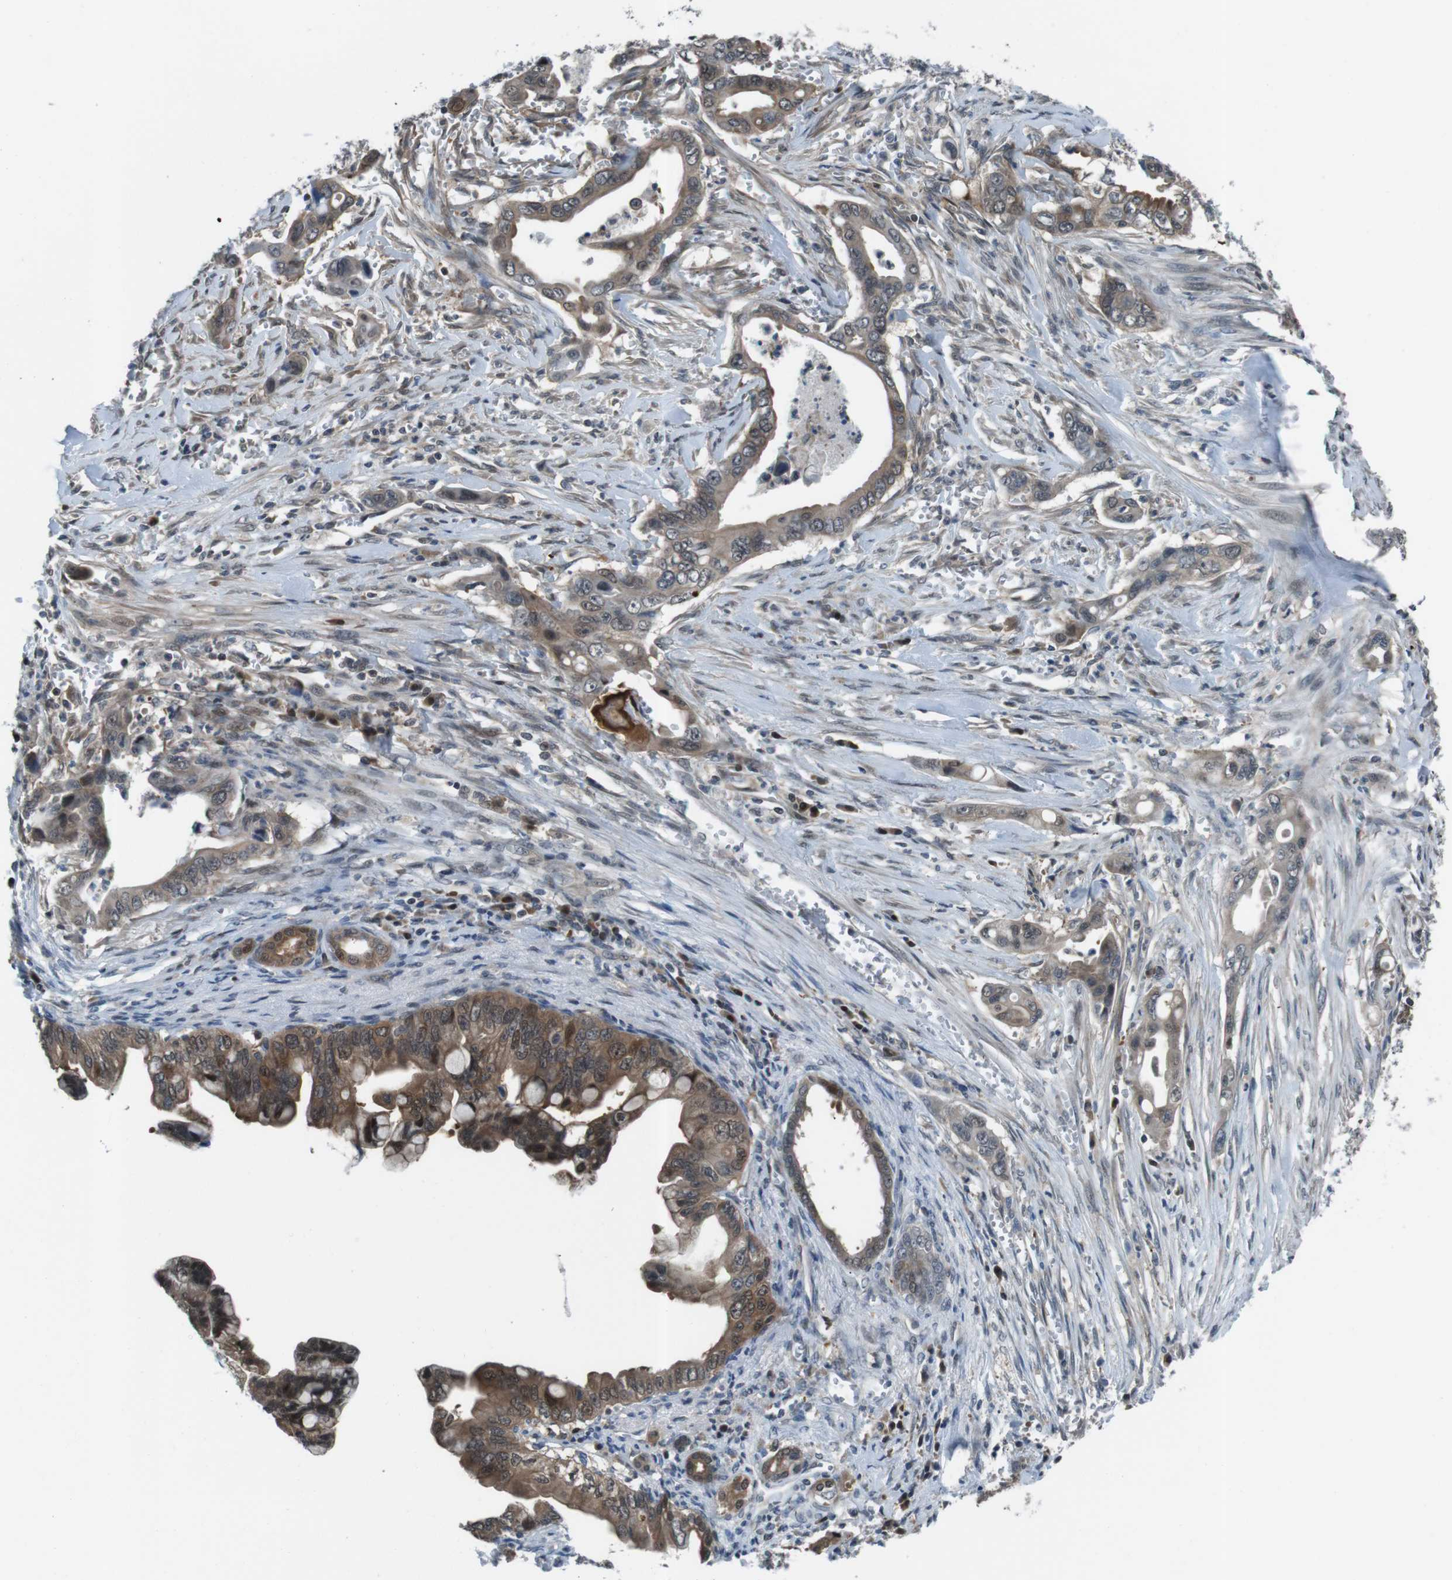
{"staining": {"intensity": "moderate", "quantity": ">75%", "location": "cytoplasmic/membranous"}, "tissue": "pancreatic cancer", "cell_type": "Tumor cells", "image_type": "cancer", "snomed": [{"axis": "morphology", "description": "Adenocarcinoma, NOS"}, {"axis": "topography", "description": "Pancreas"}], "caption": "There is medium levels of moderate cytoplasmic/membranous positivity in tumor cells of adenocarcinoma (pancreatic), as demonstrated by immunohistochemical staining (brown color).", "gene": "LRP5", "patient": {"sex": "male", "age": 59}}